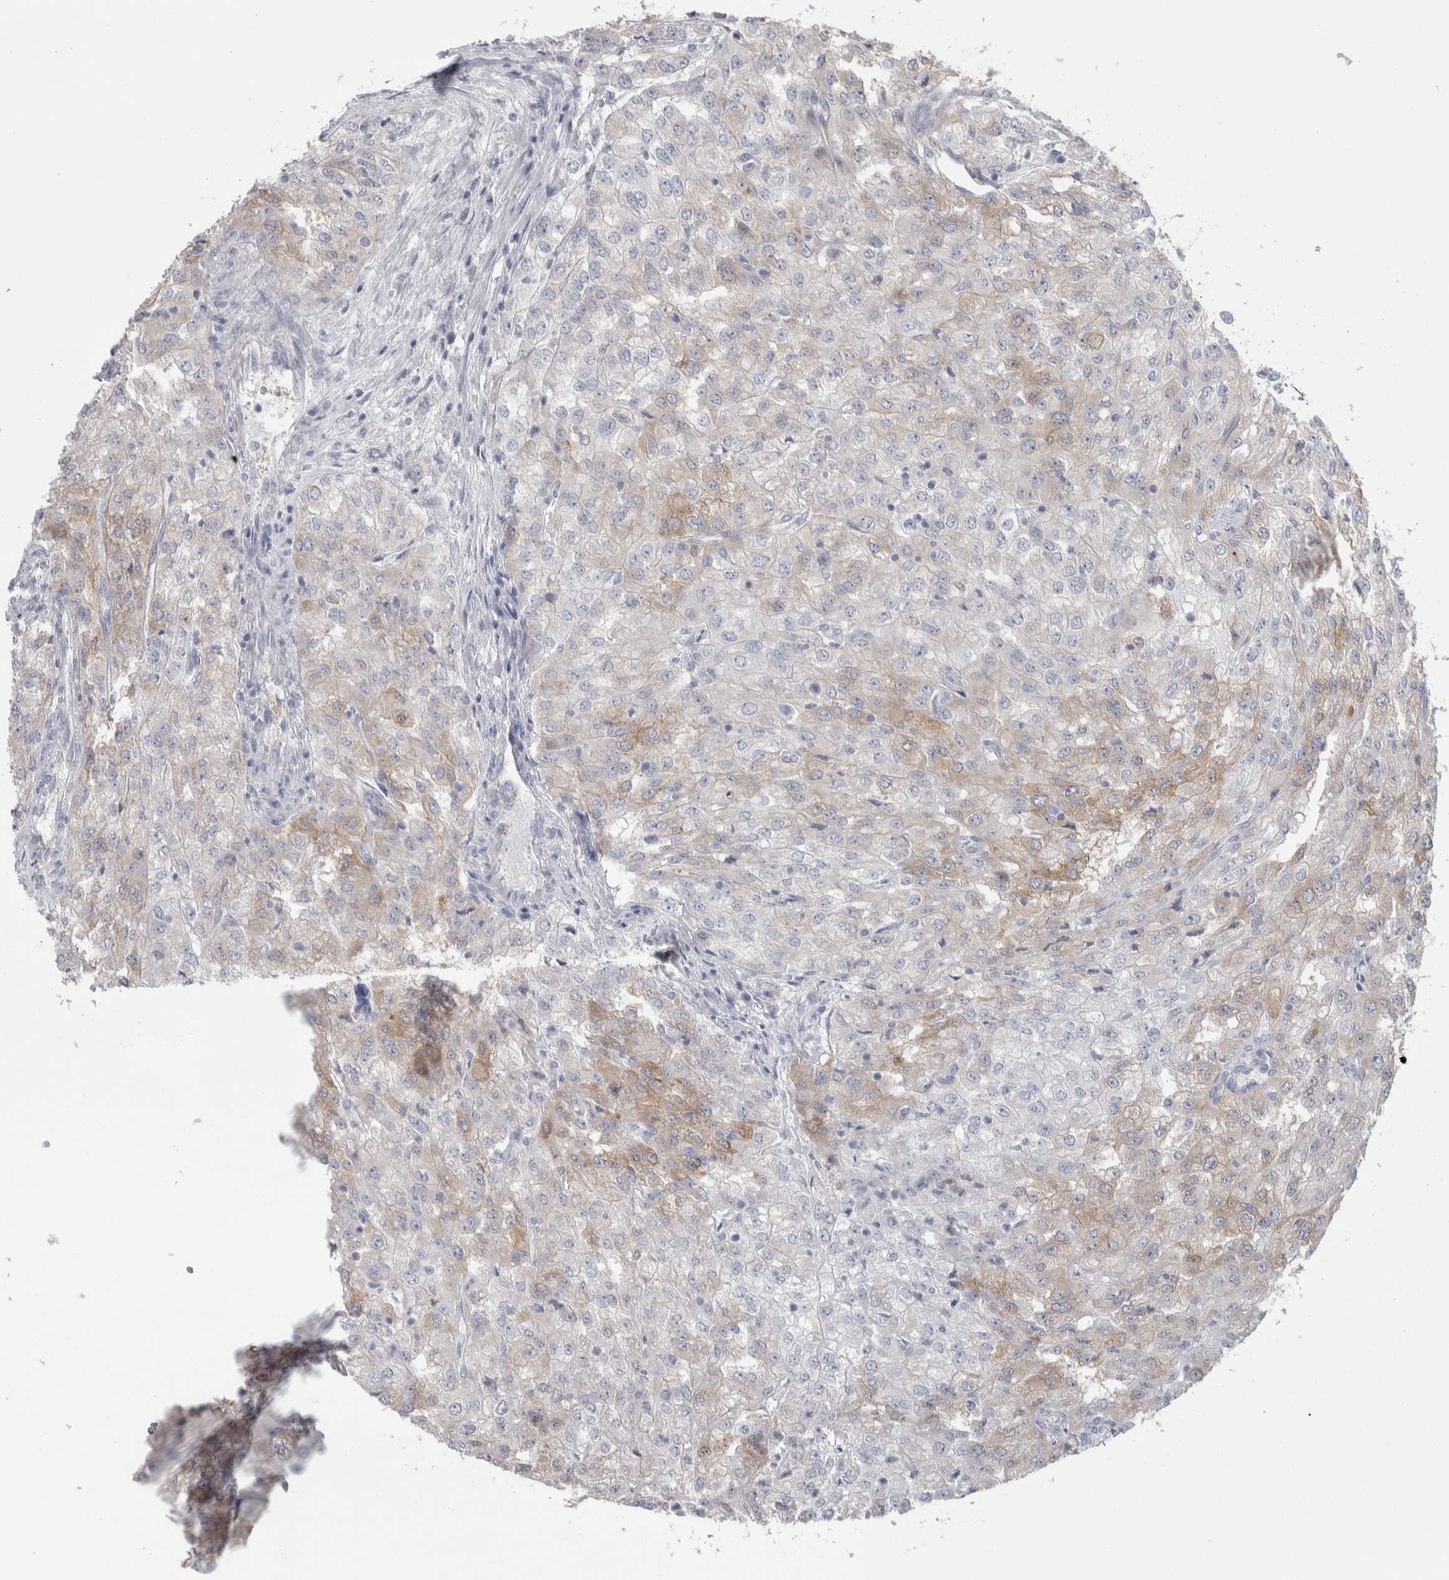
{"staining": {"intensity": "weak", "quantity": "<25%", "location": "cytoplasmic/membranous"}, "tissue": "renal cancer", "cell_type": "Tumor cells", "image_type": "cancer", "snomed": [{"axis": "morphology", "description": "Adenocarcinoma, NOS"}, {"axis": "topography", "description": "Kidney"}], "caption": "Immunohistochemical staining of human renal cancer (adenocarcinoma) displays no significant expression in tumor cells.", "gene": "GPHN", "patient": {"sex": "female", "age": 54}}